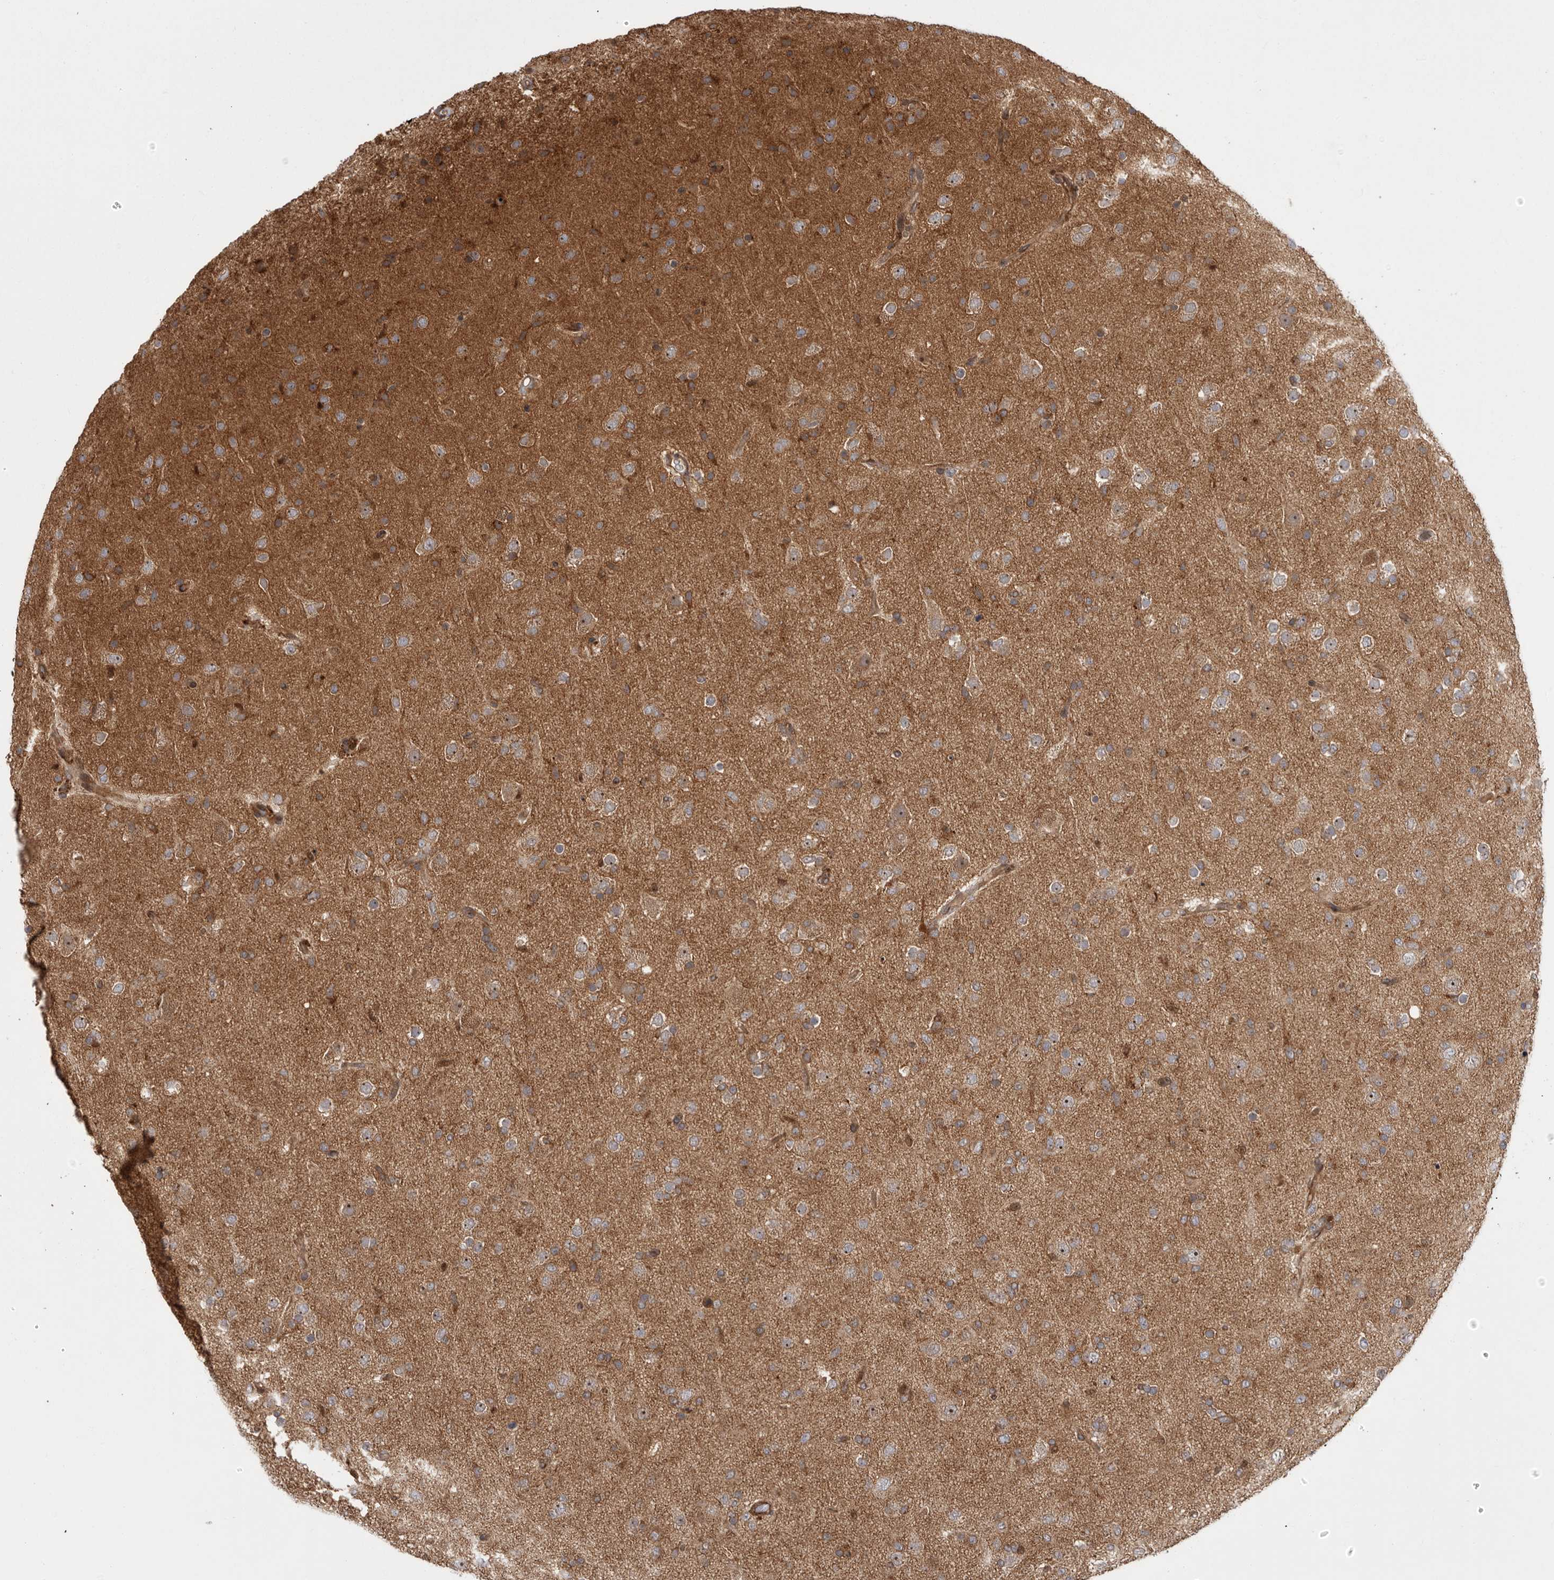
{"staining": {"intensity": "moderate", "quantity": ">75%", "location": "cytoplasmic/membranous"}, "tissue": "glioma", "cell_type": "Tumor cells", "image_type": "cancer", "snomed": [{"axis": "morphology", "description": "Glioma, malignant, Low grade"}, {"axis": "topography", "description": "Brain"}], "caption": "This is a micrograph of immunohistochemistry staining of glioma, which shows moderate staining in the cytoplasmic/membranous of tumor cells.", "gene": "DHDDS", "patient": {"sex": "male", "age": 65}}